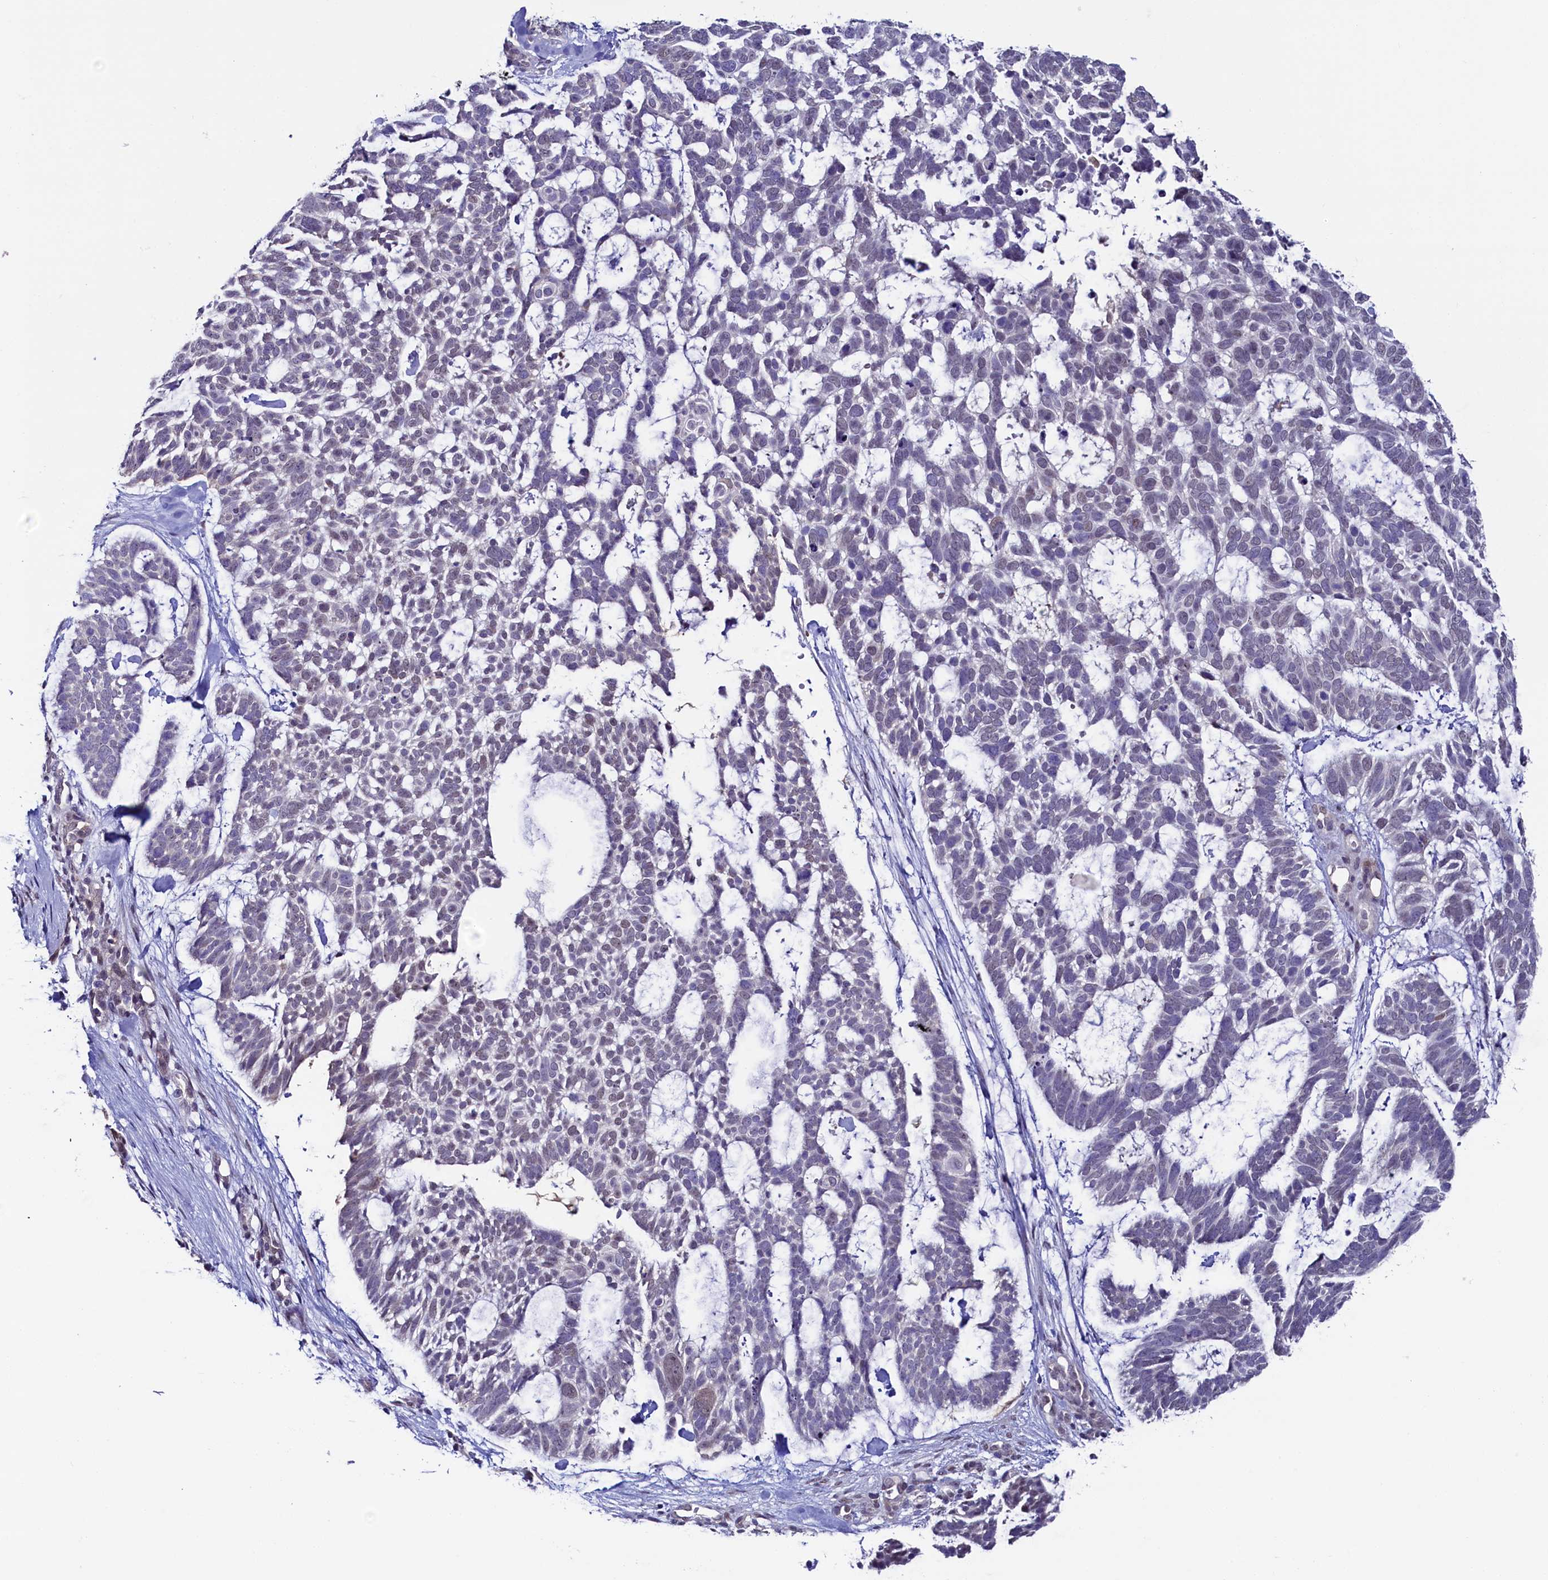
{"staining": {"intensity": "weak", "quantity": "<25%", "location": "nuclear"}, "tissue": "skin cancer", "cell_type": "Tumor cells", "image_type": "cancer", "snomed": [{"axis": "morphology", "description": "Basal cell carcinoma"}, {"axis": "topography", "description": "Skin"}], "caption": "High power microscopy micrograph of an immunohistochemistry photomicrograph of skin cancer (basal cell carcinoma), revealing no significant expression in tumor cells.", "gene": "FLYWCH2", "patient": {"sex": "male", "age": 88}}